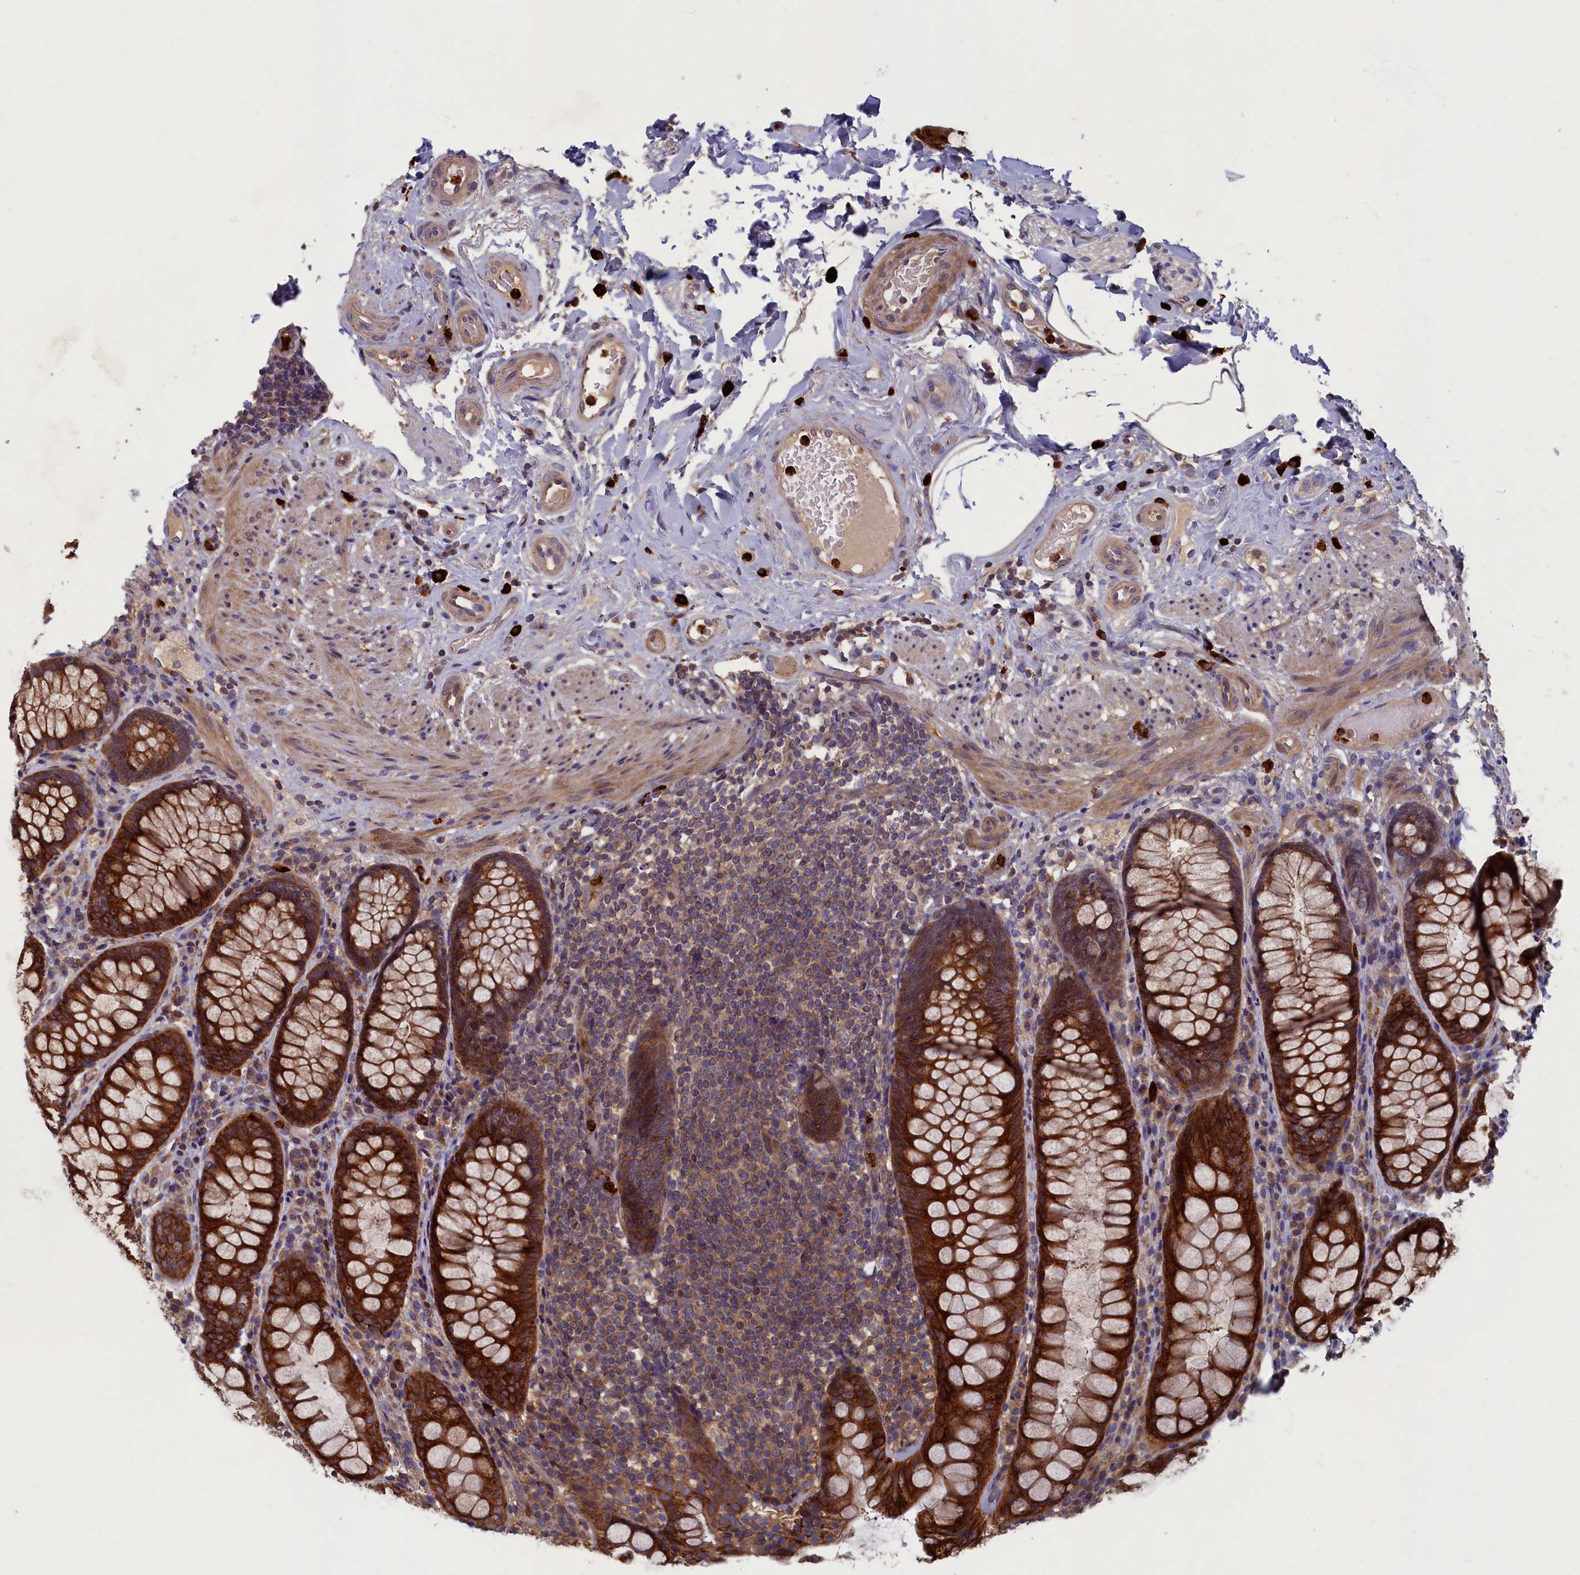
{"staining": {"intensity": "strong", "quantity": ">75%", "location": "cytoplasmic/membranous"}, "tissue": "rectum", "cell_type": "Glandular cells", "image_type": "normal", "snomed": [{"axis": "morphology", "description": "Normal tissue, NOS"}, {"axis": "topography", "description": "Rectum"}], "caption": "Rectum stained with DAB (3,3'-diaminobenzidine) immunohistochemistry exhibits high levels of strong cytoplasmic/membranous expression in about >75% of glandular cells.", "gene": "TNK2", "patient": {"sex": "male", "age": 83}}